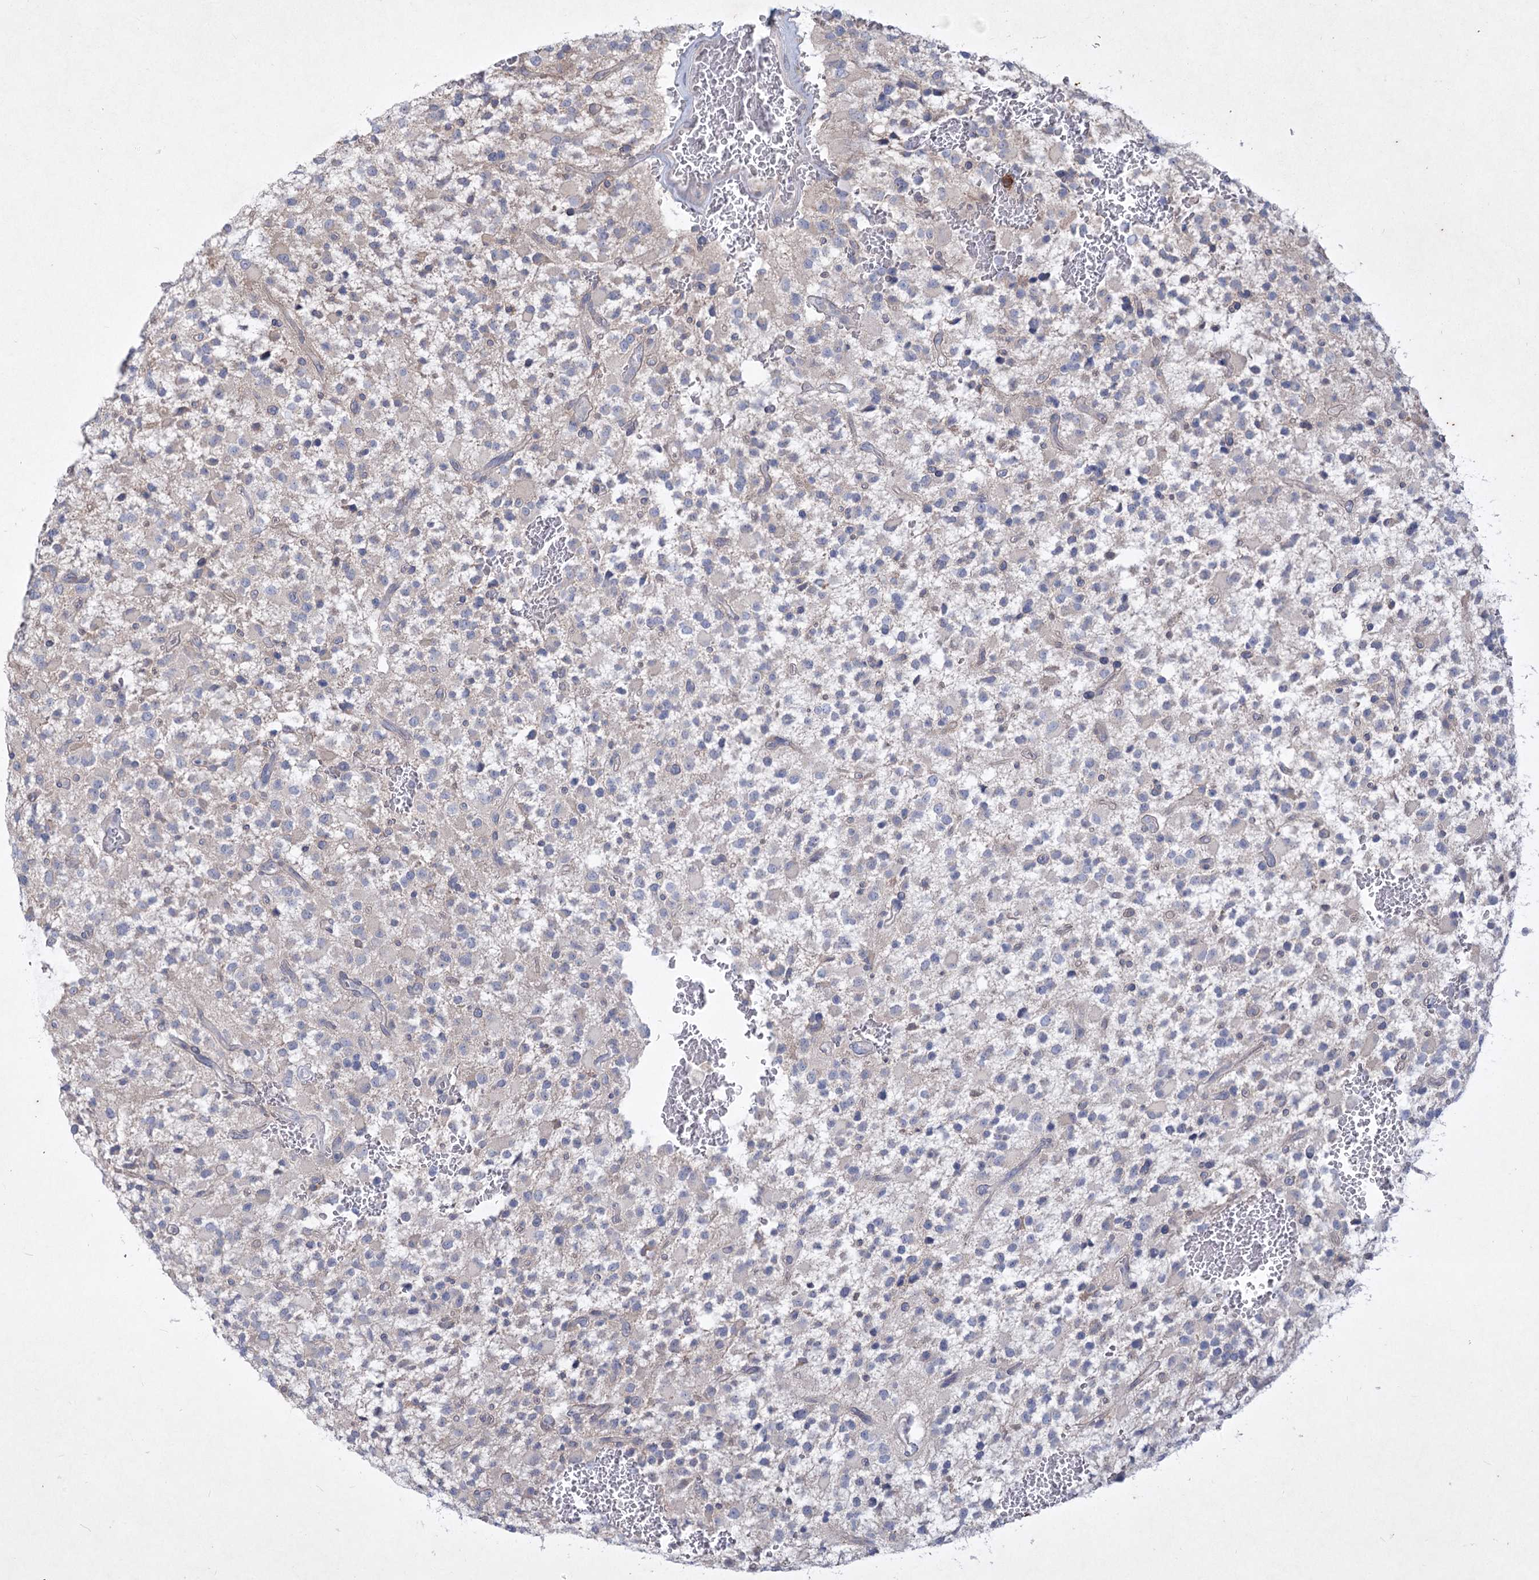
{"staining": {"intensity": "negative", "quantity": "none", "location": "none"}, "tissue": "glioma", "cell_type": "Tumor cells", "image_type": "cancer", "snomed": [{"axis": "morphology", "description": "Glioma, malignant, High grade"}, {"axis": "topography", "description": "Brain"}], "caption": "Tumor cells are negative for protein expression in human high-grade glioma (malignant). (Brightfield microscopy of DAB immunohistochemistry (IHC) at high magnification).", "gene": "PLA2G12A", "patient": {"sex": "male", "age": 34}}